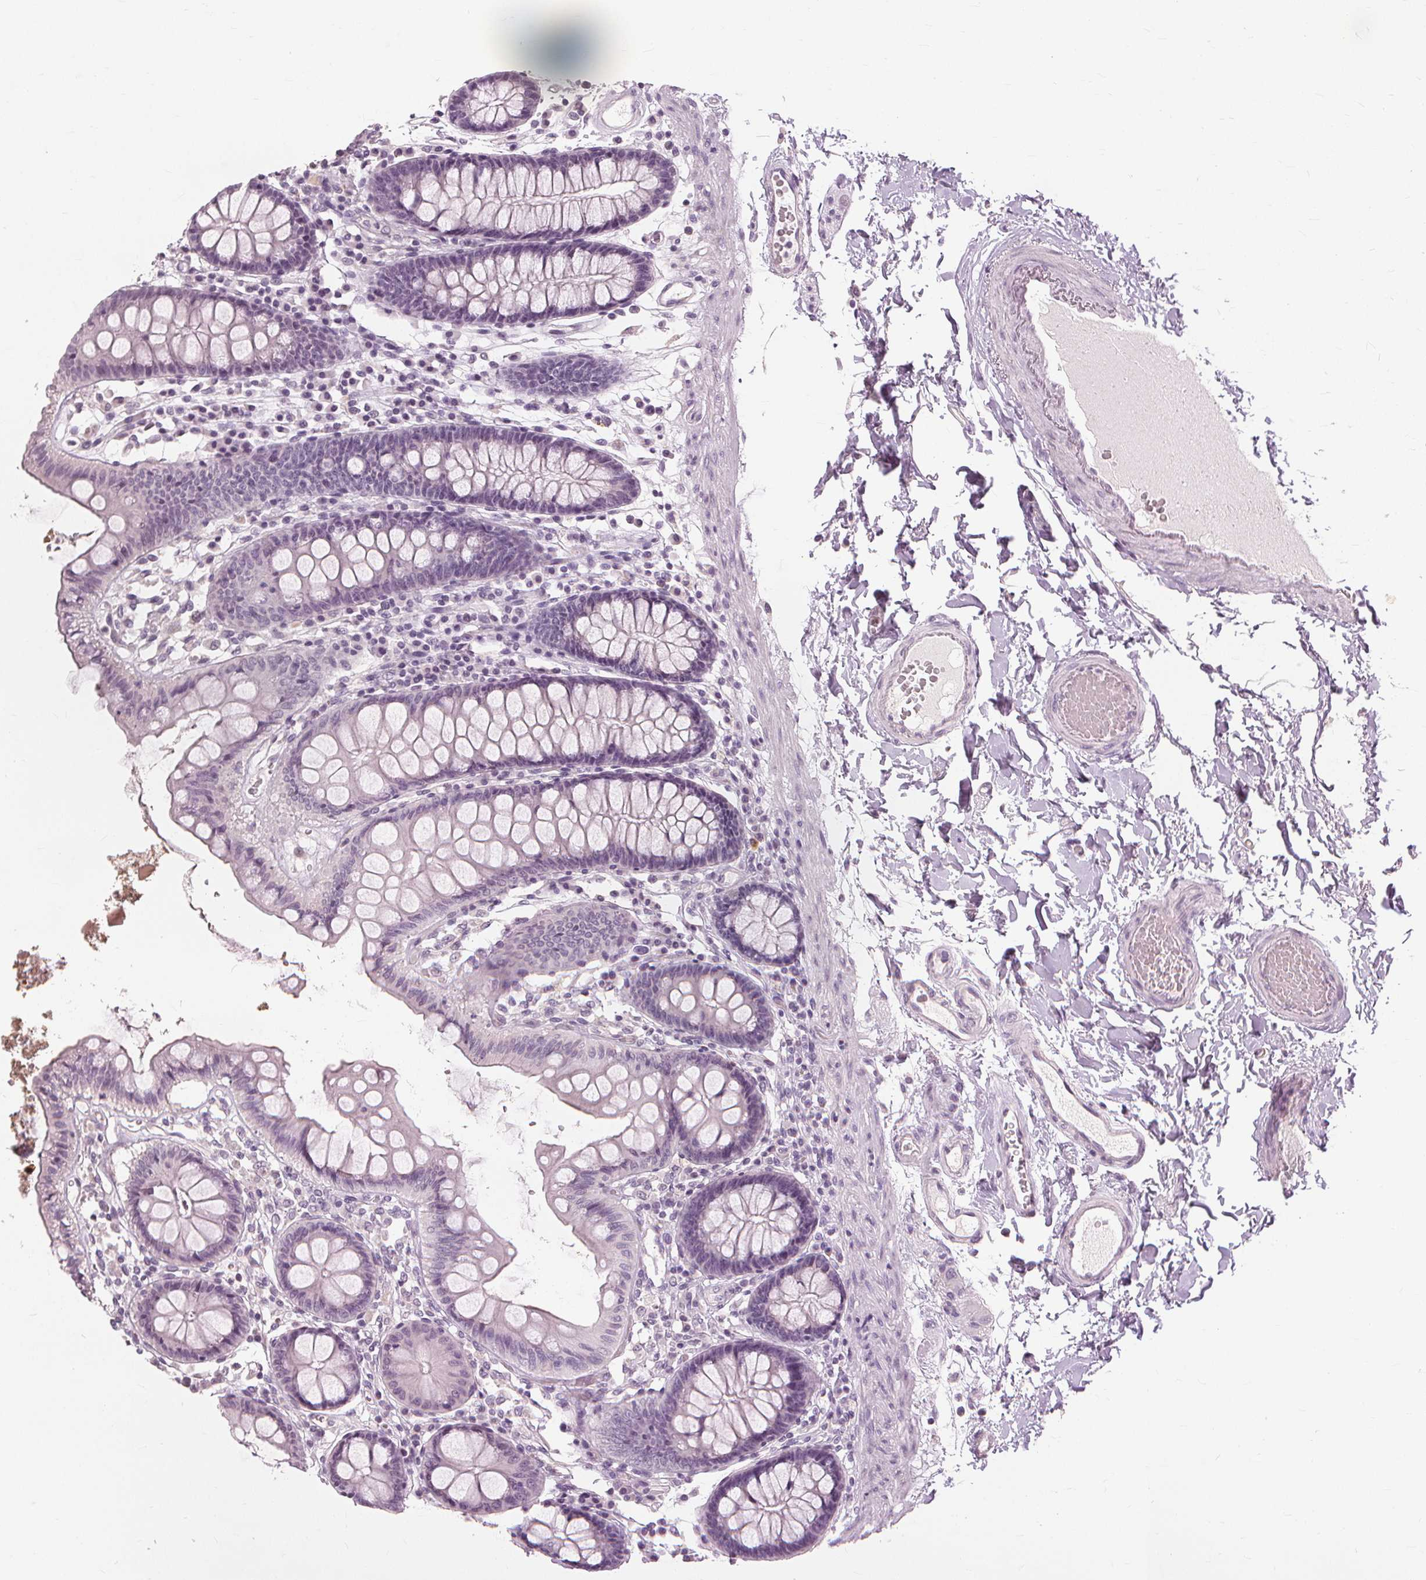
{"staining": {"intensity": "negative", "quantity": "none", "location": "none"}, "tissue": "colon", "cell_type": "Endothelial cells", "image_type": "normal", "snomed": [{"axis": "morphology", "description": "Normal tissue, NOS"}, {"axis": "topography", "description": "Colon"}], "caption": "IHC of normal human colon shows no staining in endothelial cells.", "gene": "SFTPD", "patient": {"sex": "male", "age": 84}}